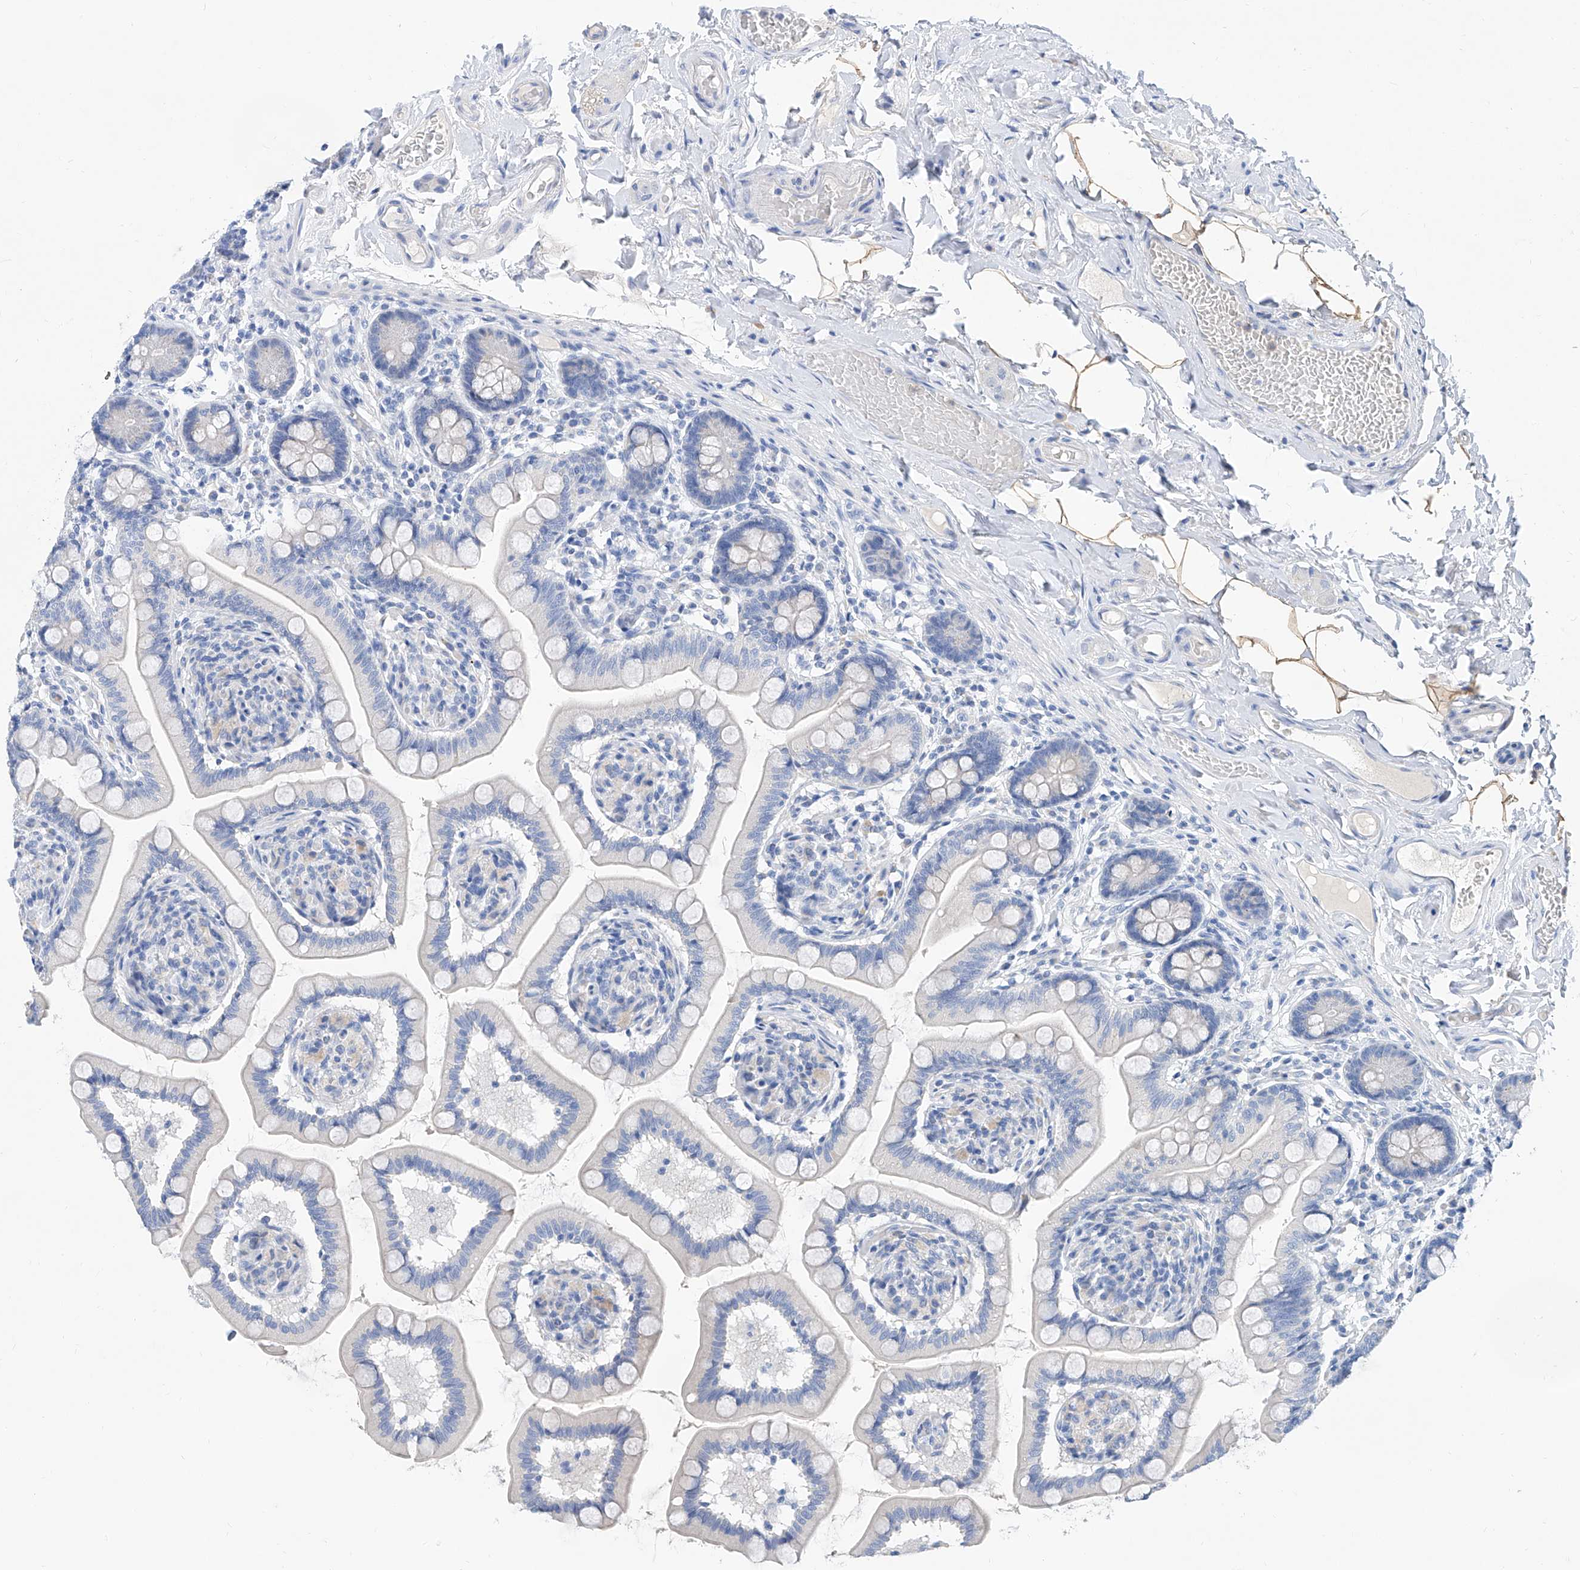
{"staining": {"intensity": "strong", "quantity": "<25%", "location": "cytoplasmic/membranous"}, "tissue": "small intestine", "cell_type": "Glandular cells", "image_type": "normal", "snomed": [{"axis": "morphology", "description": "Normal tissue, NOS"}, {"axis": "topography", "description": "Small intestine"}], "caption": "The photomicrograph reveals staining of unremarkable small intestine, revealing strong cytoplasmic/membranous protein staining (brown color) within glandular cells.", "gene": "SLC25A29", "patient": {"sex": "female", "age": 64}}